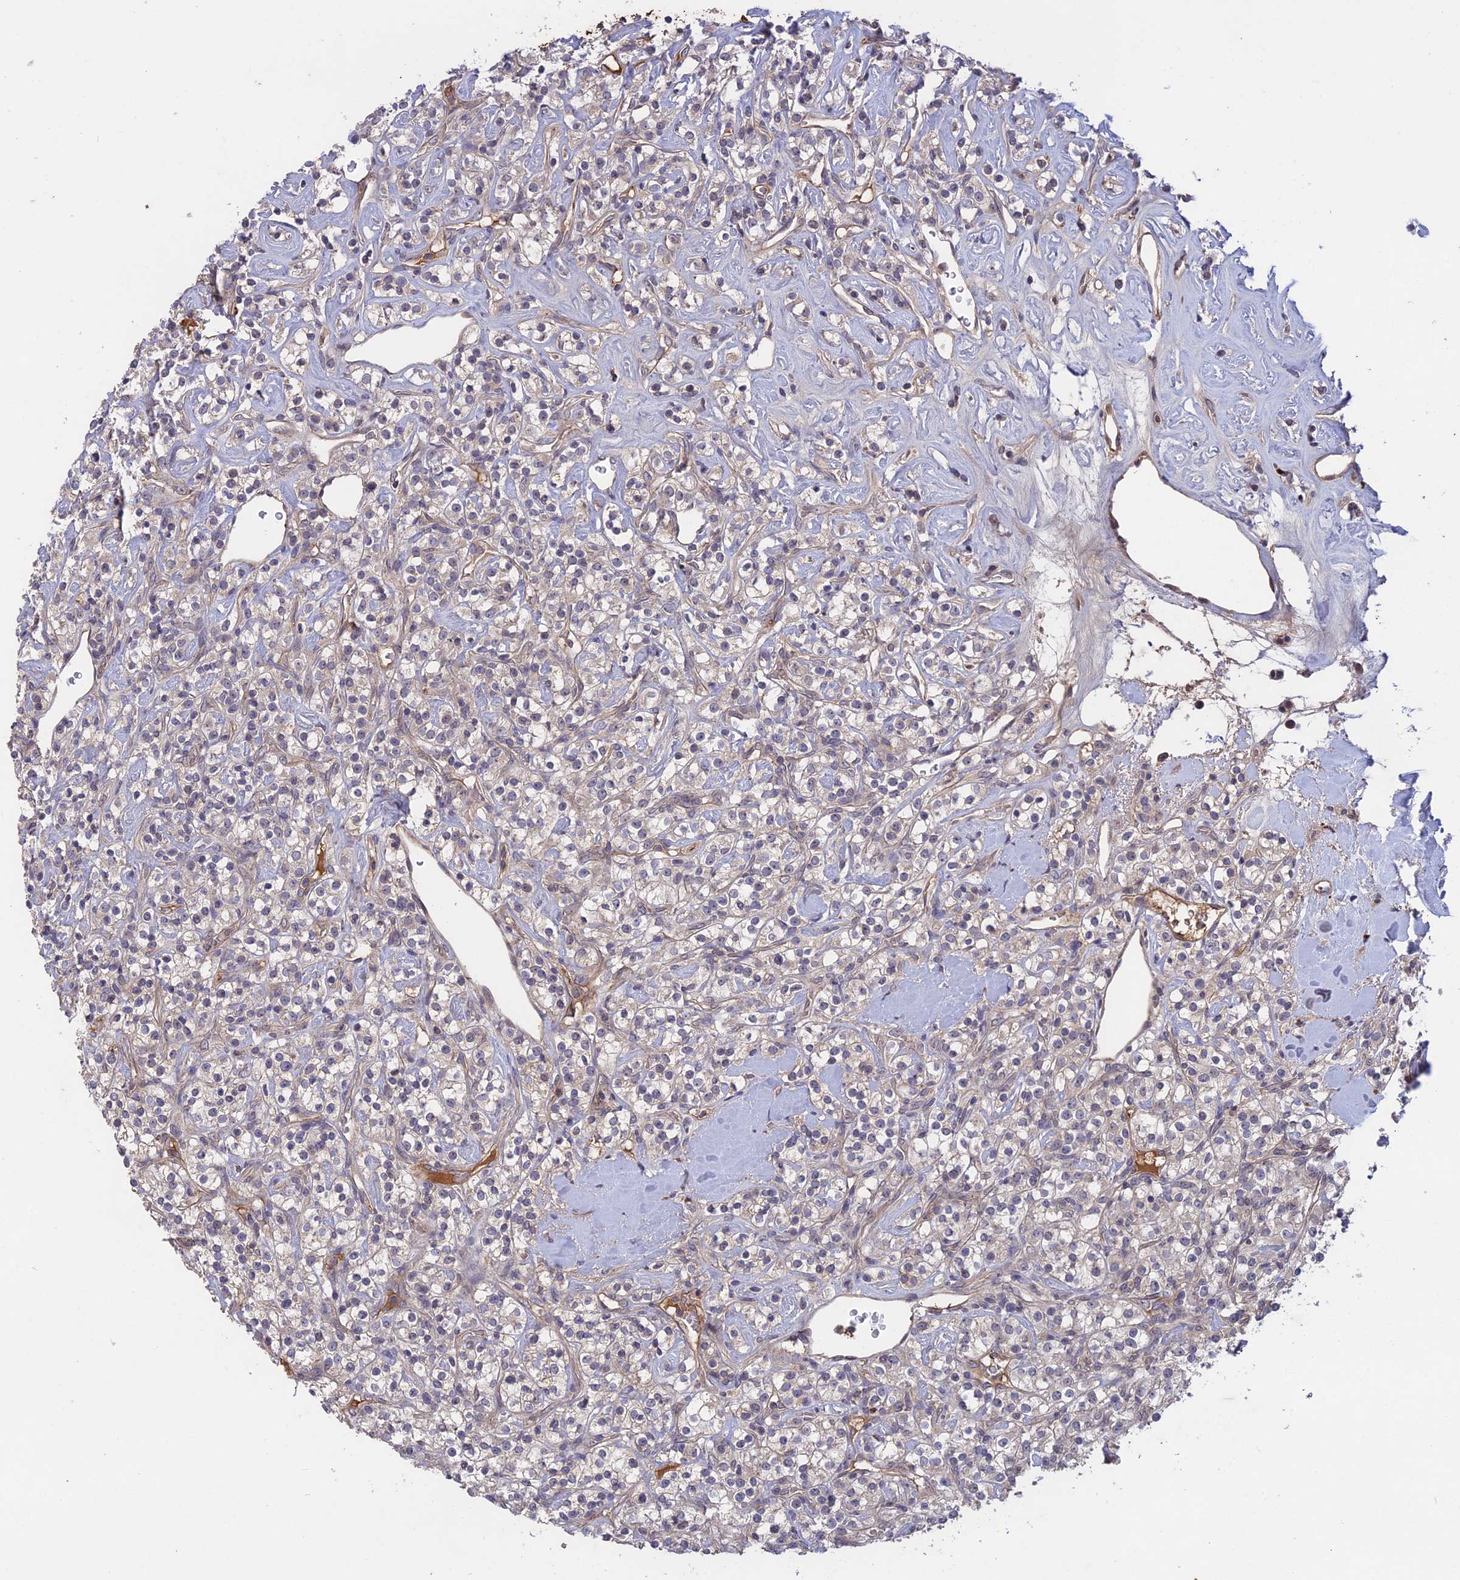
{"staining": {"intensity": "negative", "quantity": "none", "location": "none"}, "tissue": "renal cancer", "cell_type": "Tumor cells", "image_type": "cancer", "snomed": [{"axis": "morphology", "description": "Adenocarcinoma, NOS"}, {"axis": "topography", "description": "Kidney"}], "caption": "Tumor cells are negative for brown protein staining in renal cancer.", "gene": "ADO", "patient": {"sex": "male", "age": 77}}